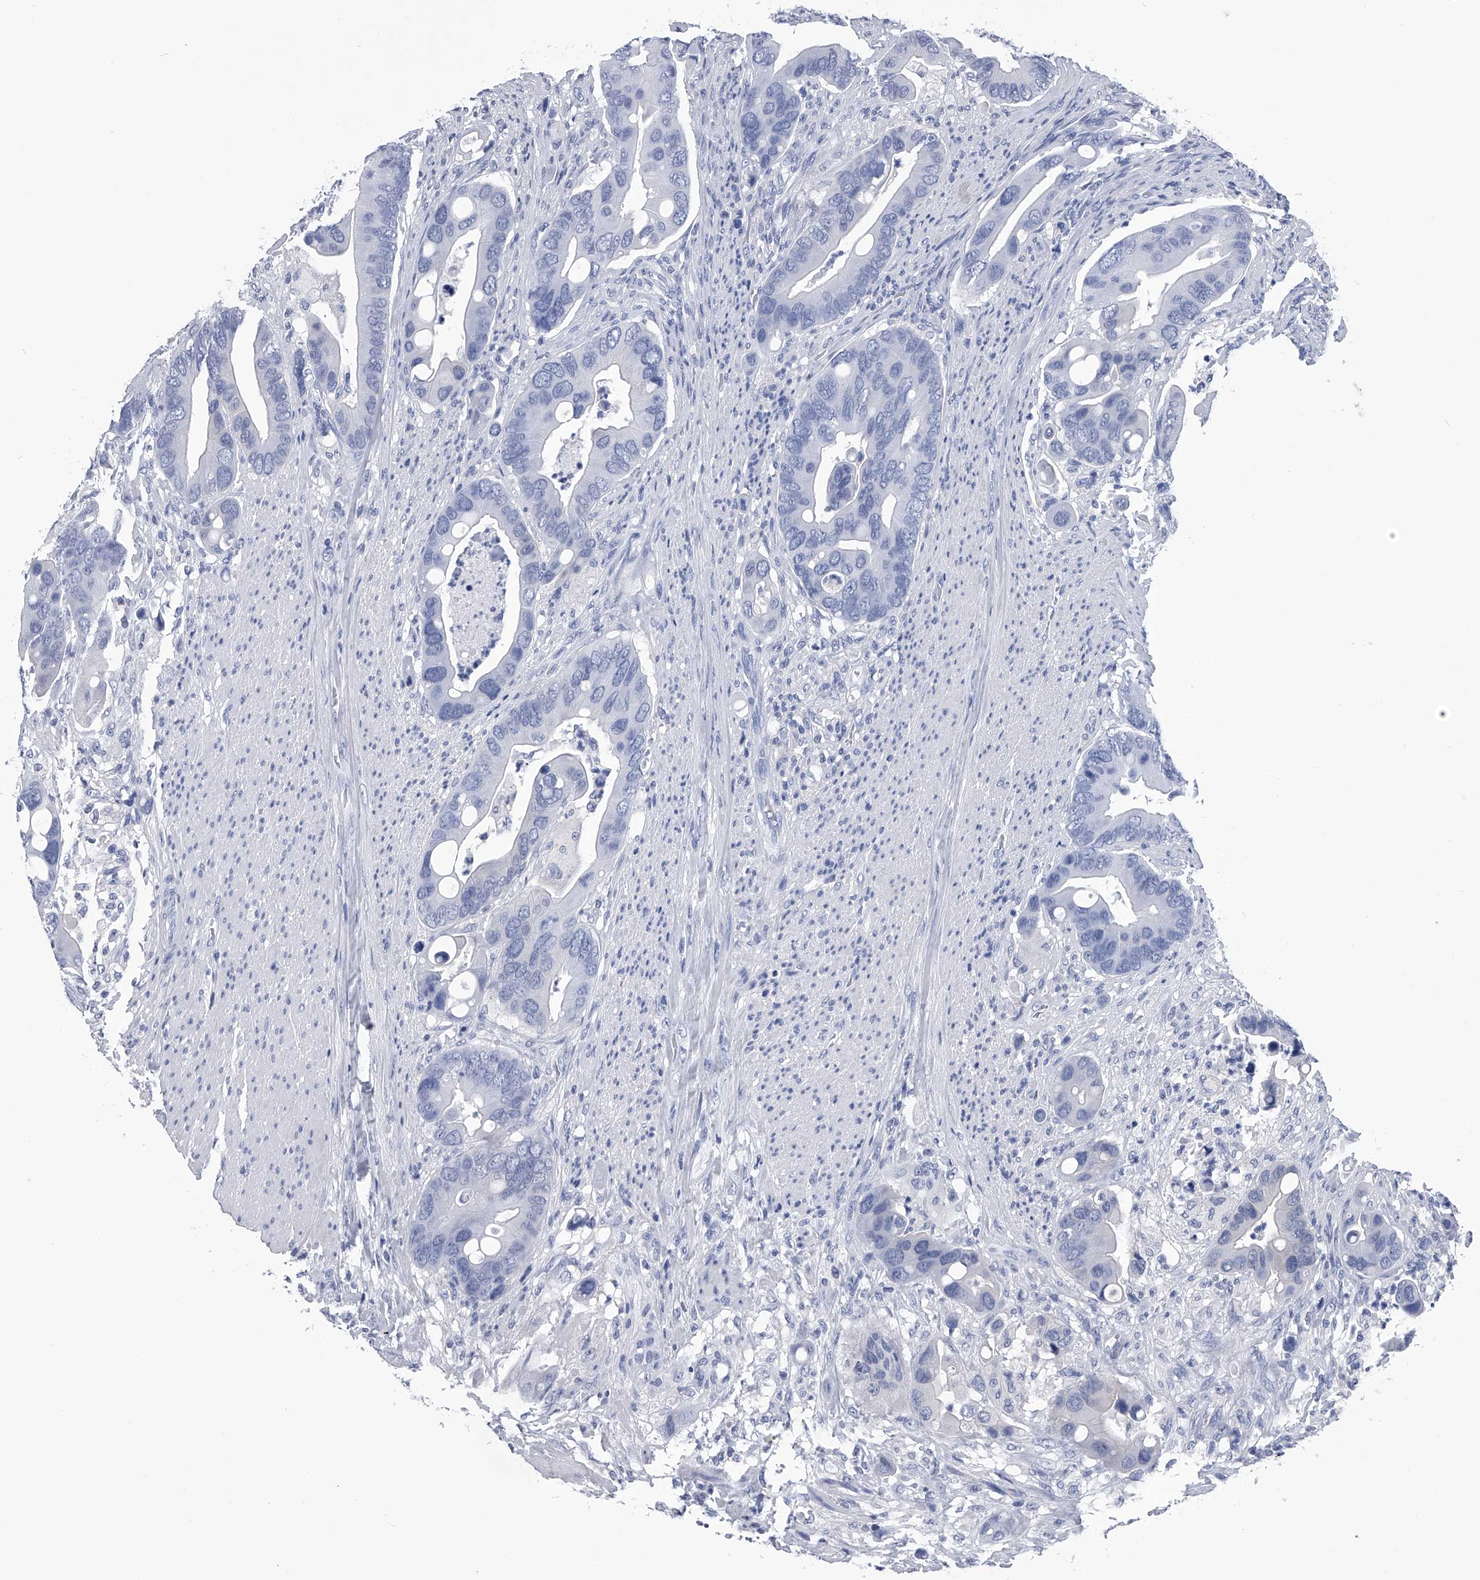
{"staining": {"intensity": "negative", "quantity": "none", "location": "none"}, "tissue": "colorectal cancer", "cell_type": "Tumor cells", "image_type": "cancer", "snomed": [{"axis": "morphology", "description": "Adenocarcinoma, NOS"}, {"axis": "topography", "description": "Rectum"}], "caption": "Tumor cells show no significant protein positivity in colorectal cancer (adenocarcinoma).", "gene": "PDXK", "patient": {"sex": "female", "age": 57}}